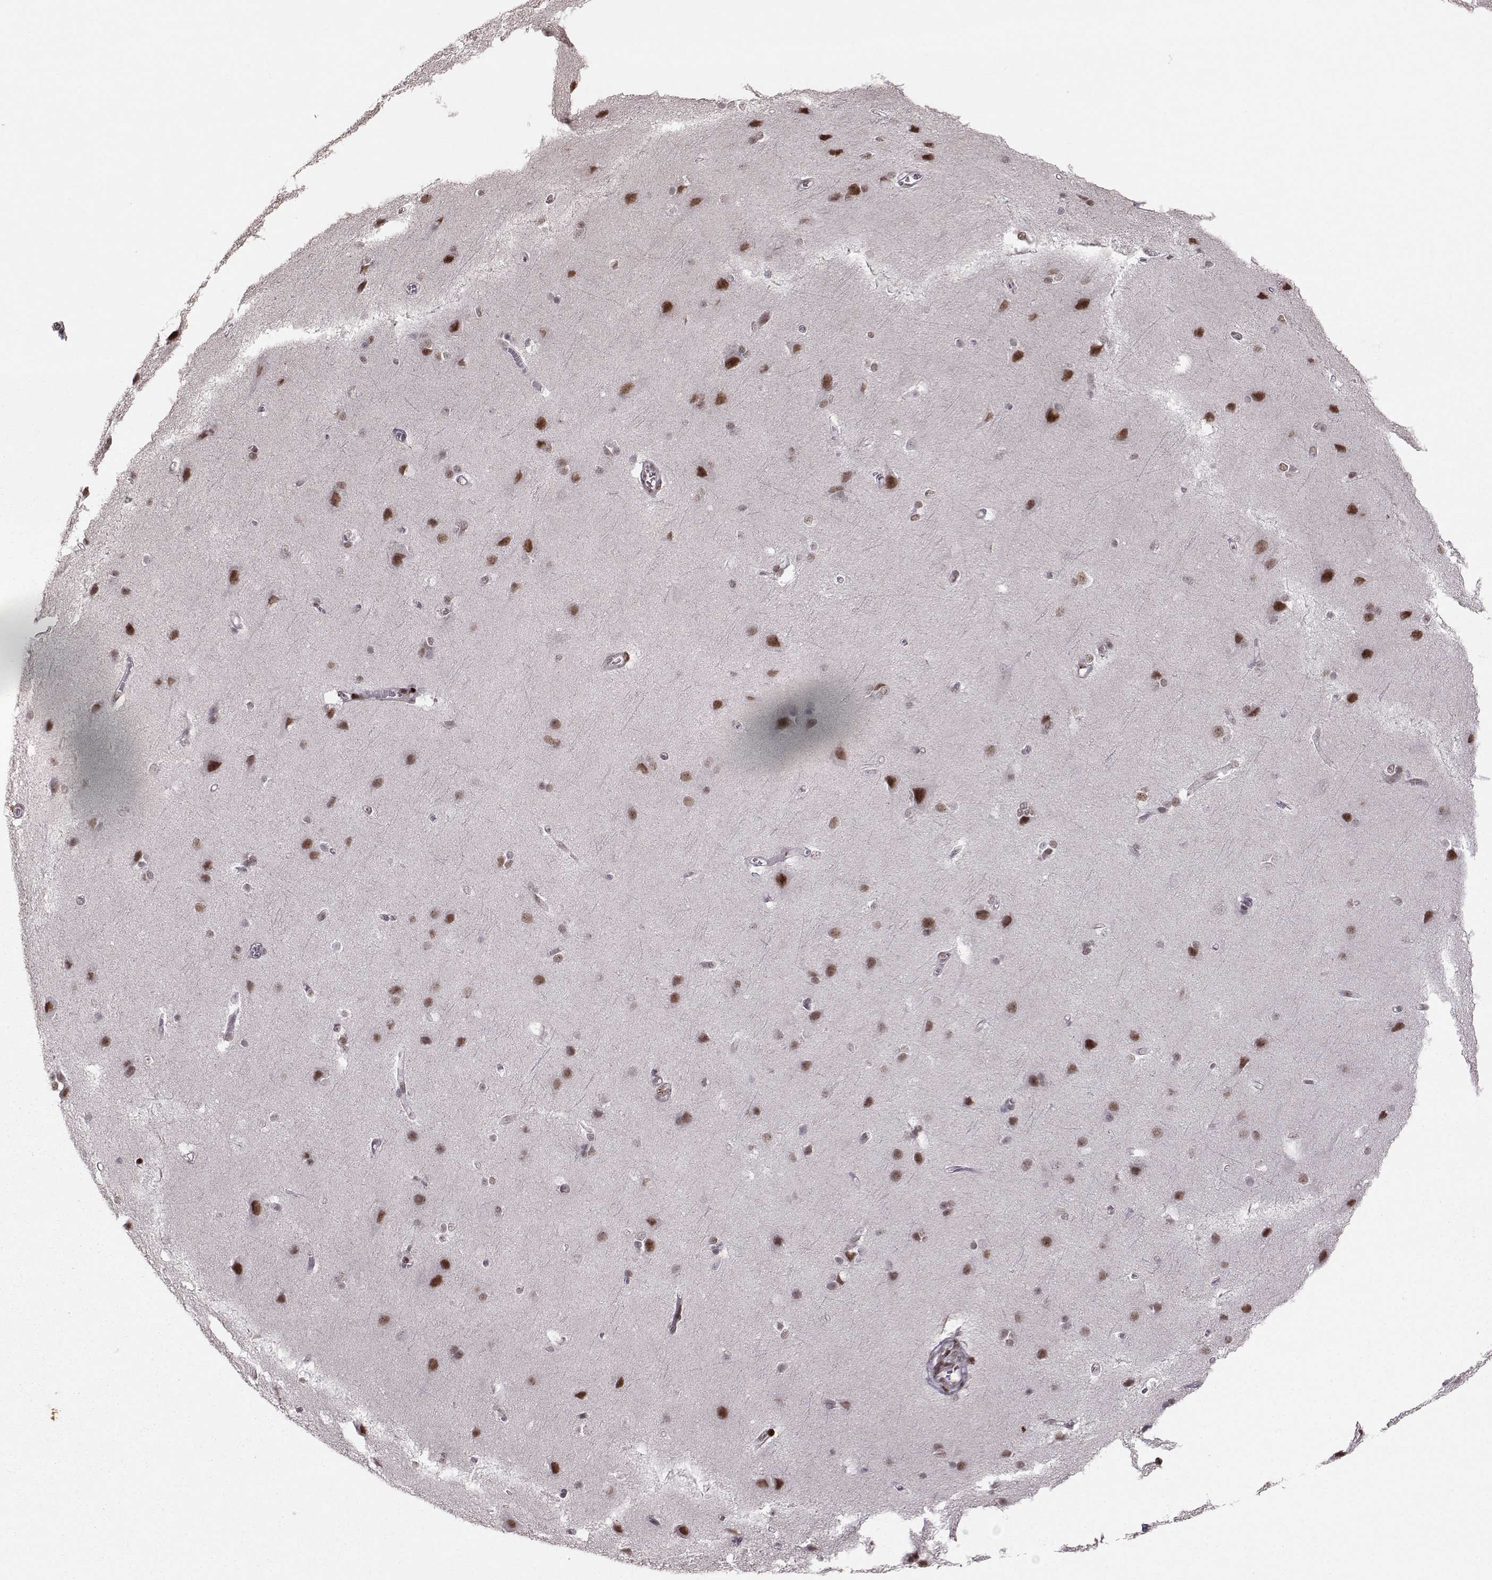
{"staining": {"intensity": "strong", "quantity": ">75%", "location": "nuclear"}, "tissue": "cerebral cortex", "cell_type": "Endothelial cells", "image_type": "normal", "snomed": [{"axis": "morphology", "description": "Normal tissue, NOS"}, {"axis": "topography", "description": "Cerebral cortex"}], "caption": "A micrograph of cerebral cortex stained for a protein displays strong nuclear brown staining in endothelial cells.", "gene": "SNAPC2", "patient": {"sex": "male", "age": 37}}